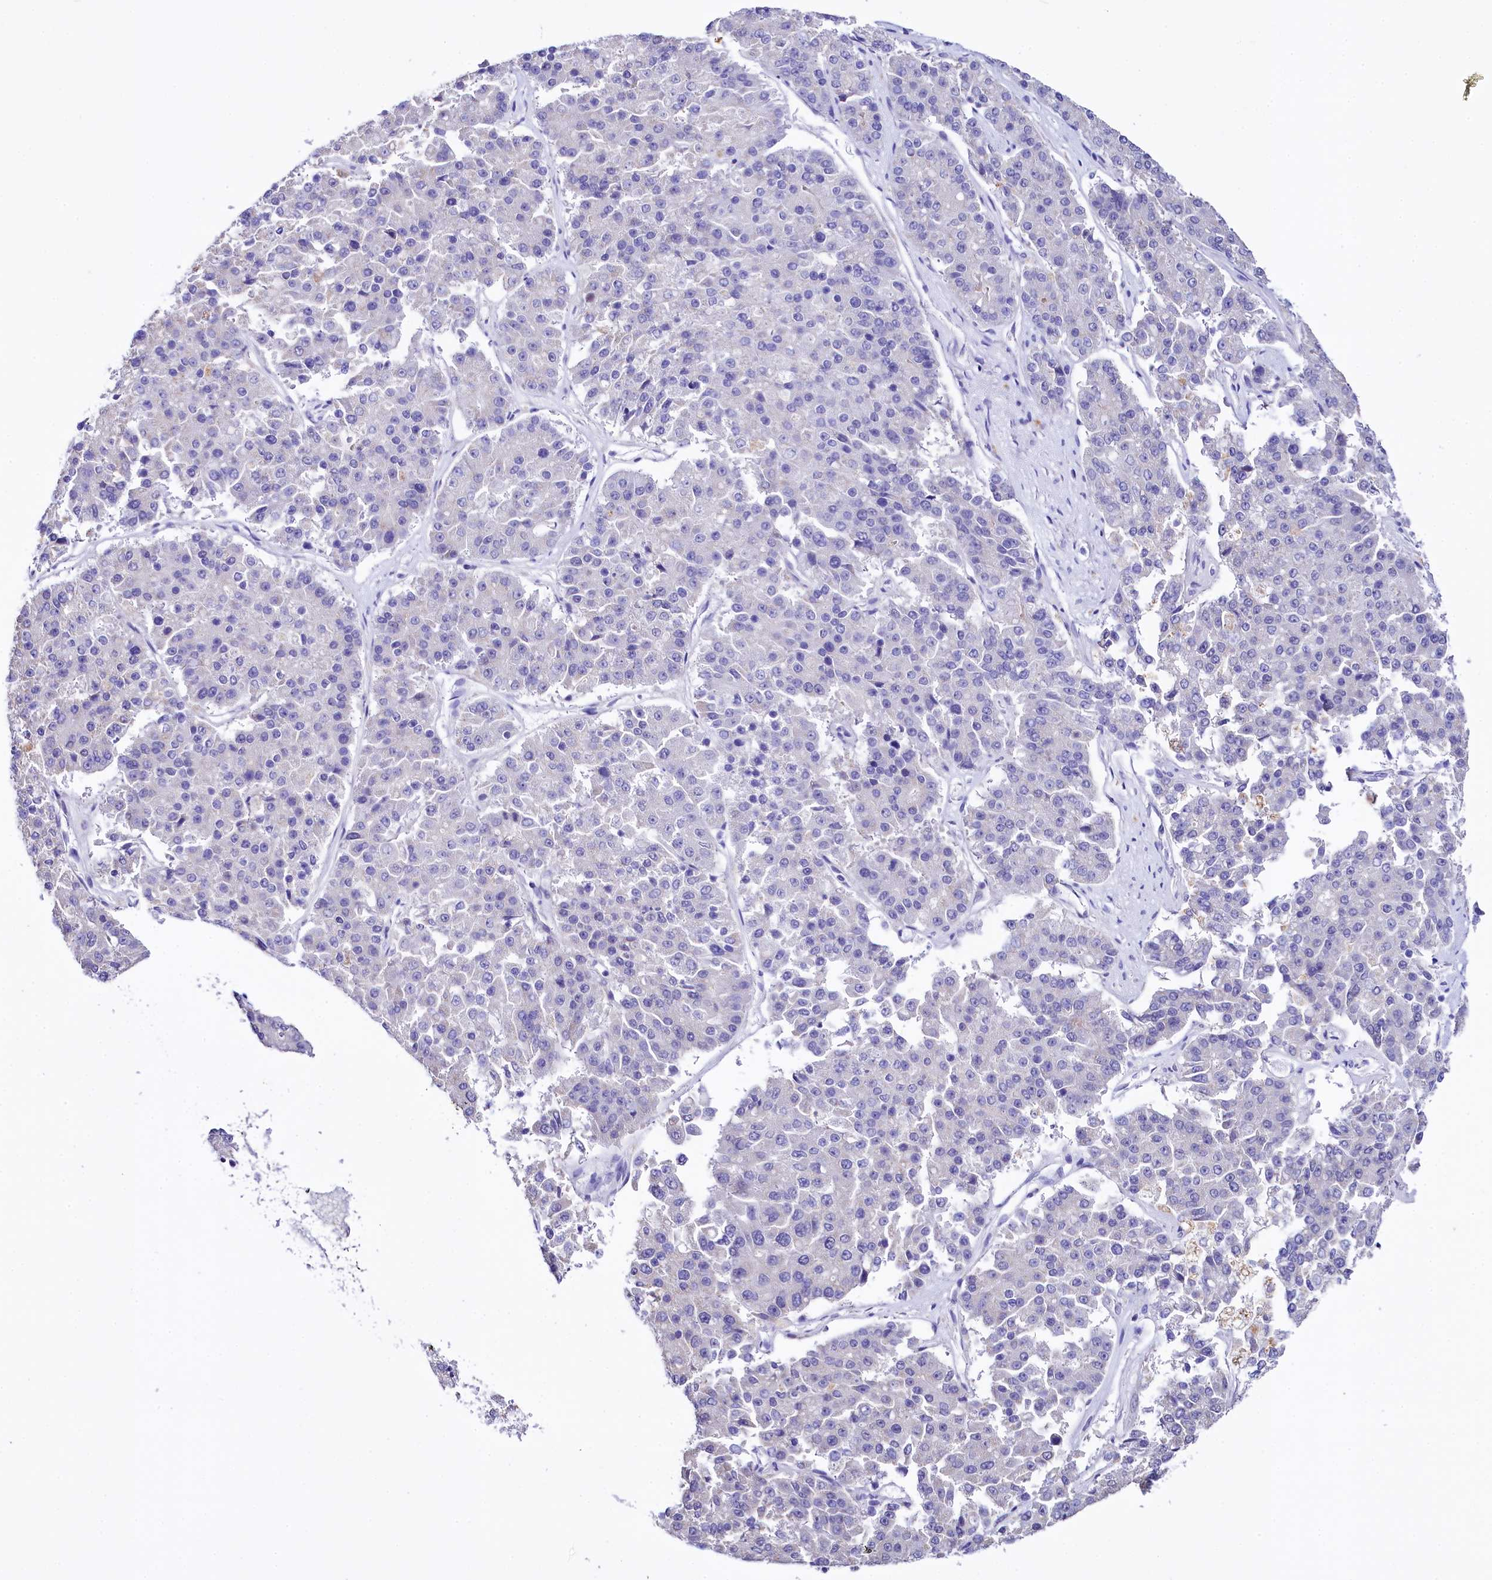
{"staining": {"intensity": "negative", "quantity": "none", "location": "none"}, "tissue": "pancreatic cancer", "cell_type": "Tumor cells", "image_type": "cancer", "snomed": [{"axis": "morphology", "description": "Adenocarcinoma, NOS"}, {"axis": "topography", "description": "Pancreas"}], "caption": "Tumor cells are negative for protein expression in human pancreatic cancer (adenocarcinoma).", "gene": "SPATS2", "patient": {"sex": "male", "age": 50}}